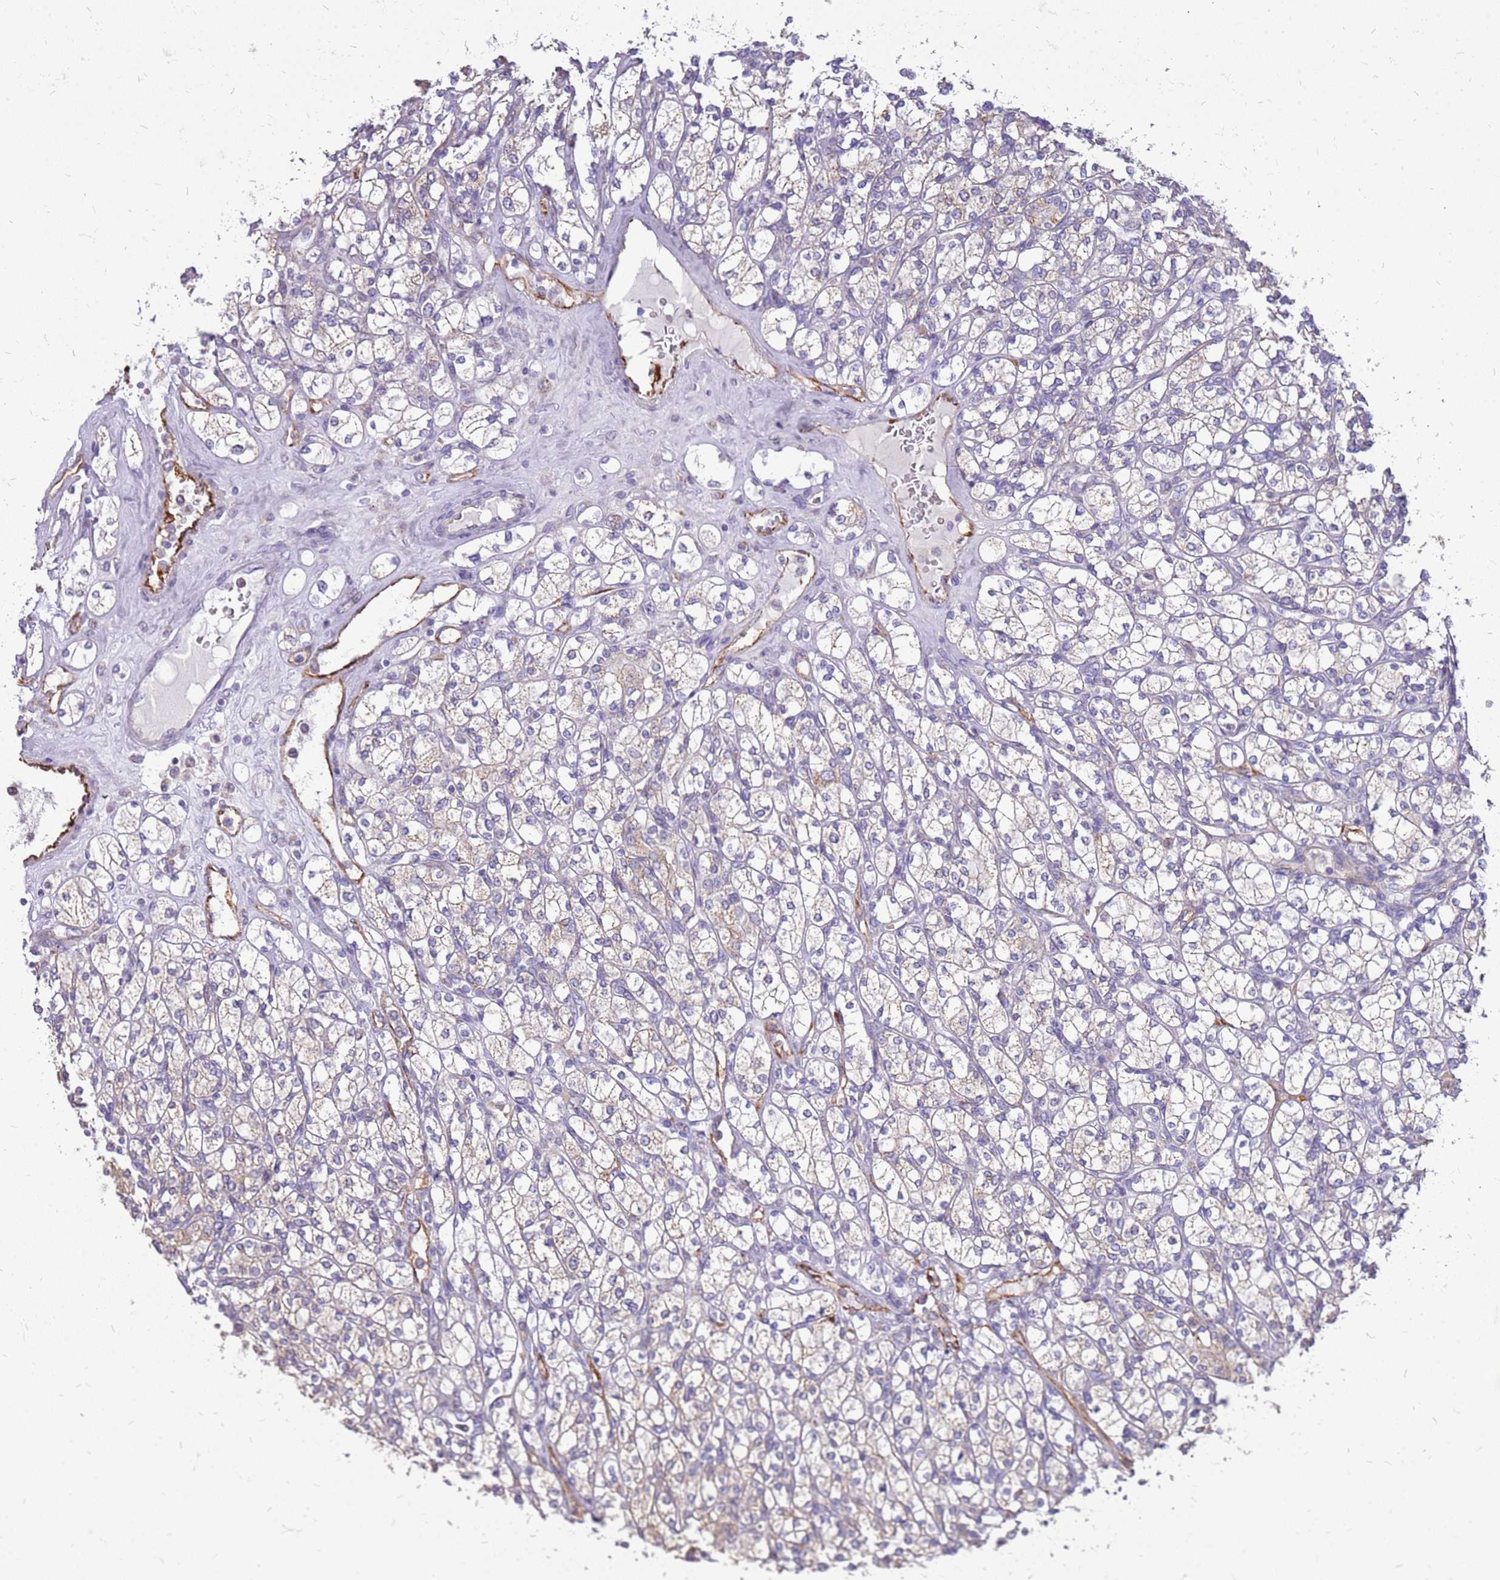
{"staining": {"intensity": "weak", "quantity": "25%-75%", "location": "cytoplasmic/membranous"}, "tissue": "renal cancer", "cell_type": "Tumor cells", "image_type": "cancer", "snomed": [{"axis": "morphology", "description": "Adenocarcinoma, NOS"}, {"axis": "topography", "description": "Kidney"}], "caption": "A low amount of weak cytoplasmic/membranous positivity is present in approximately 25%-75% of tumor cells in renal cancer (adenocarcinoma) tissue.", "gene": "PCNX1", "patient": {"sex": "male", "age": 77}}